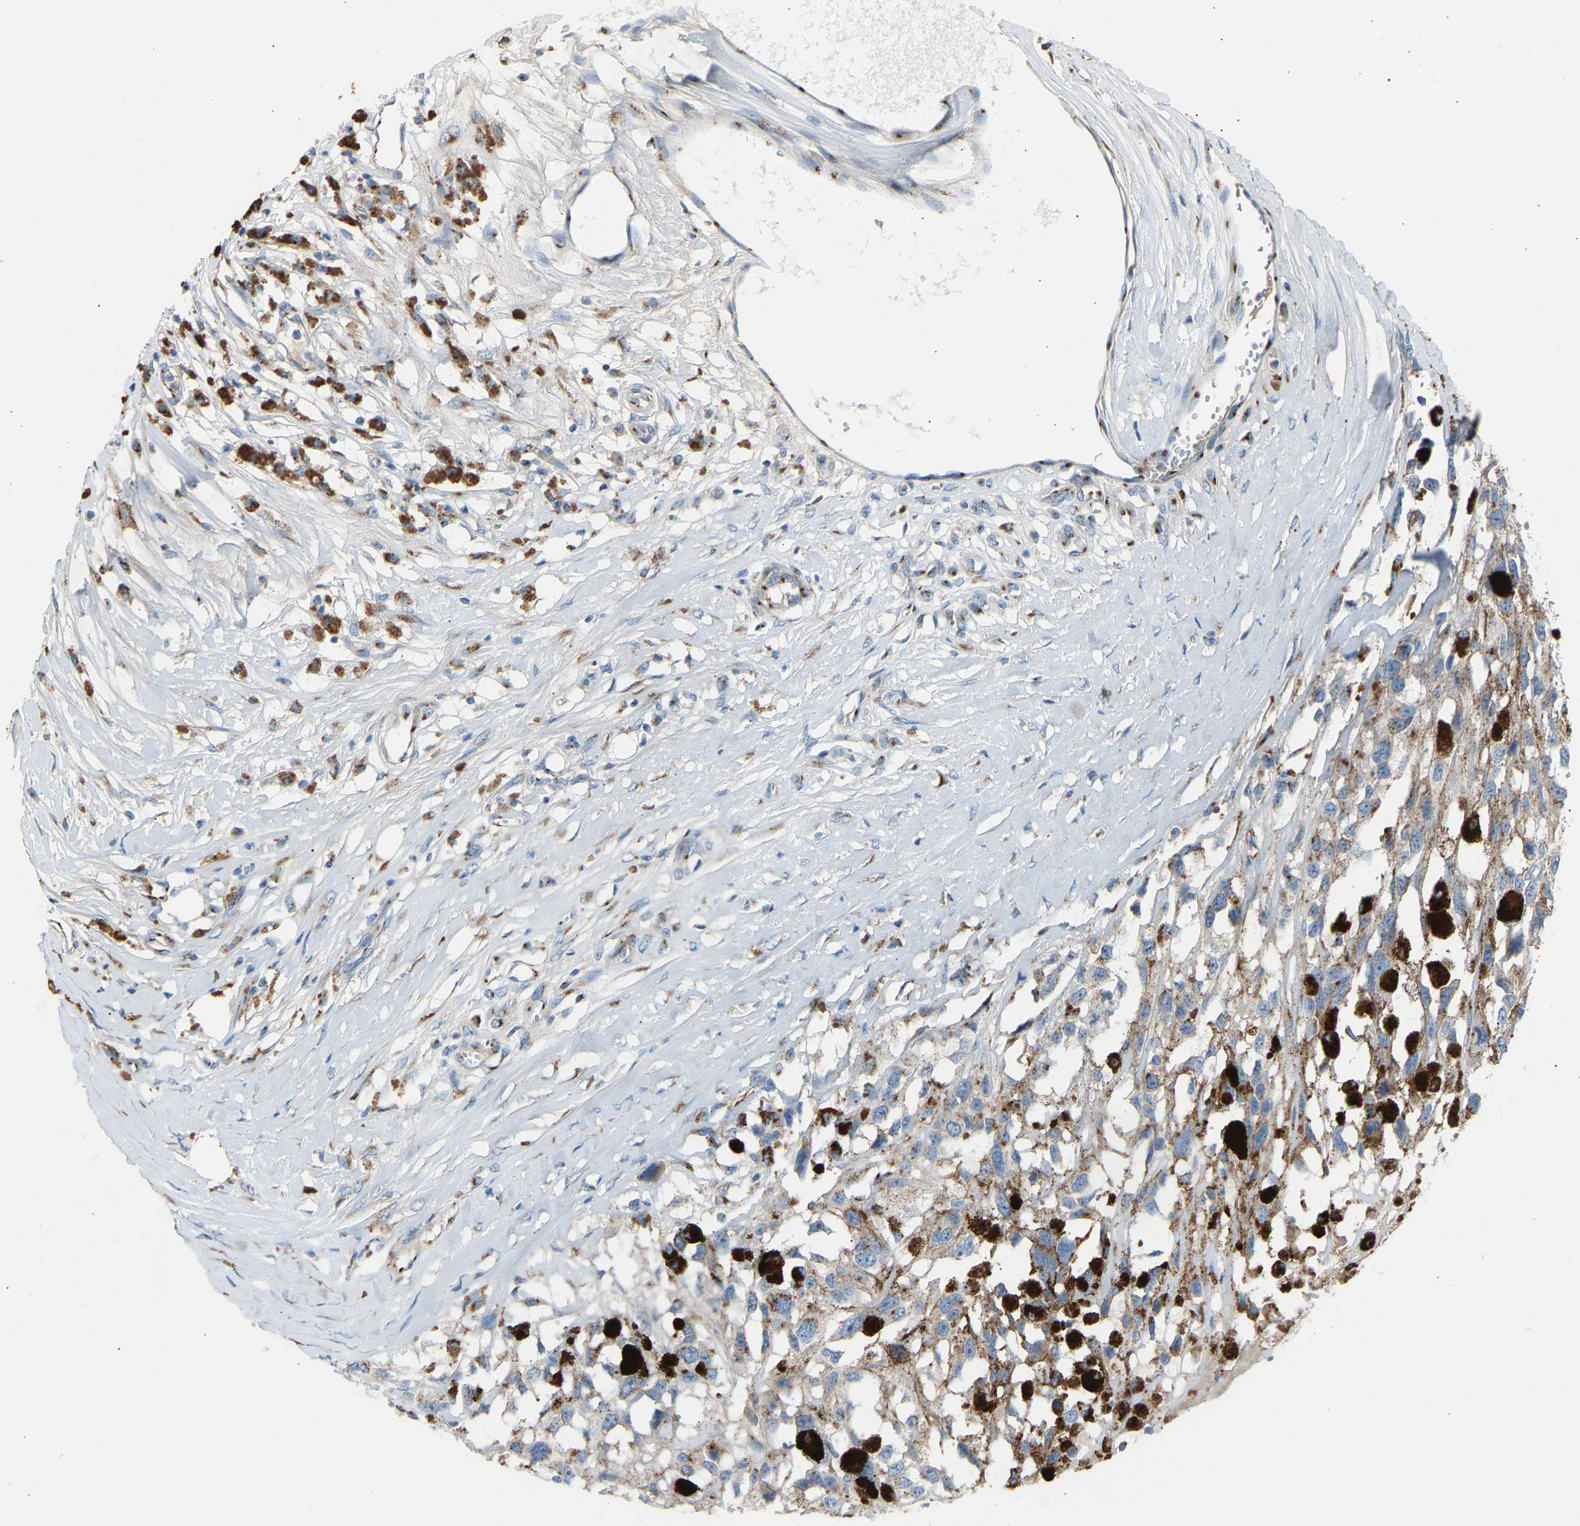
{"staining": {"intensity": "weak", "quantity": "25%-75%", "location": "cytoplasmic/membranous"}, "tissue": "melanoma", "cell_type": "Tumor cells", "image_type": "cancer", "snomed": [{"axis": "morphology", "description": "Malignant melanoma, Metastatic site"}, {"axis": "topography", "description": "Lymph node"}], "caption": "Malignant melanoma (metastatic site) stained with a brown dye exhibits weak cytoplasmic/membranous positive expression in approximately 25%-75% of tumor cells.", "gene": "CYREN", "patient": {"sex": "male", "age": 59}}